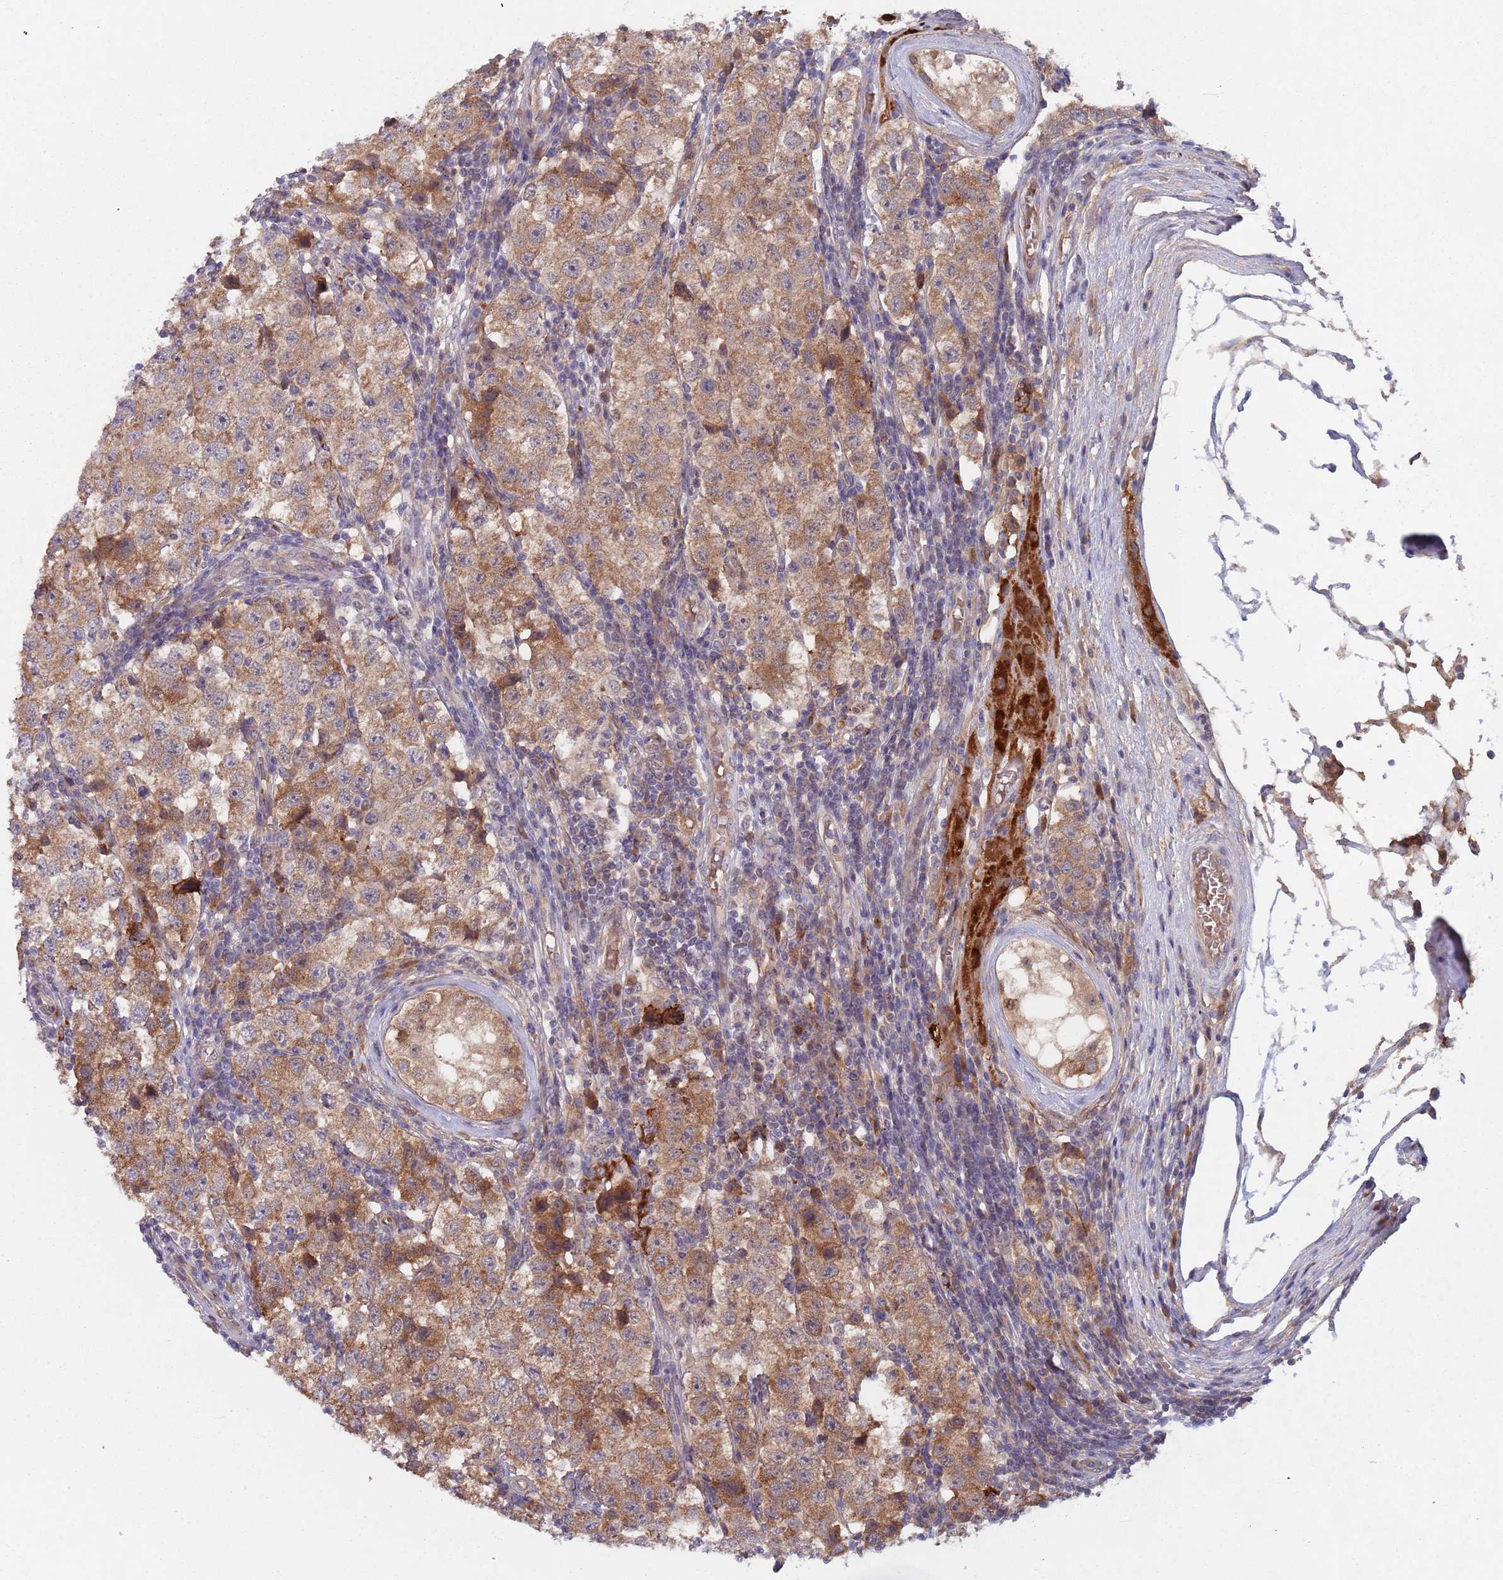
{"staining": {"intensity": "moderate", "quantity": ">75%", "location": "cytoplasmic/membranous"}, "tissue": "testis cancer", "cell_type": "Tumor cells", "image_type": "cancer", "snomed": [{"axis": "morphology", "description": "Seminoma, NOS"}, {"axis": "topography", "description": "Testis"}], "caption": "Brown immunohistochemical staining in human testis seminoma shows moderate cytoplasmic/membranous staining in about >75% of tumor cells.", "gene": "ZNF140", "patient": {"sex": "male", "age": 34}}